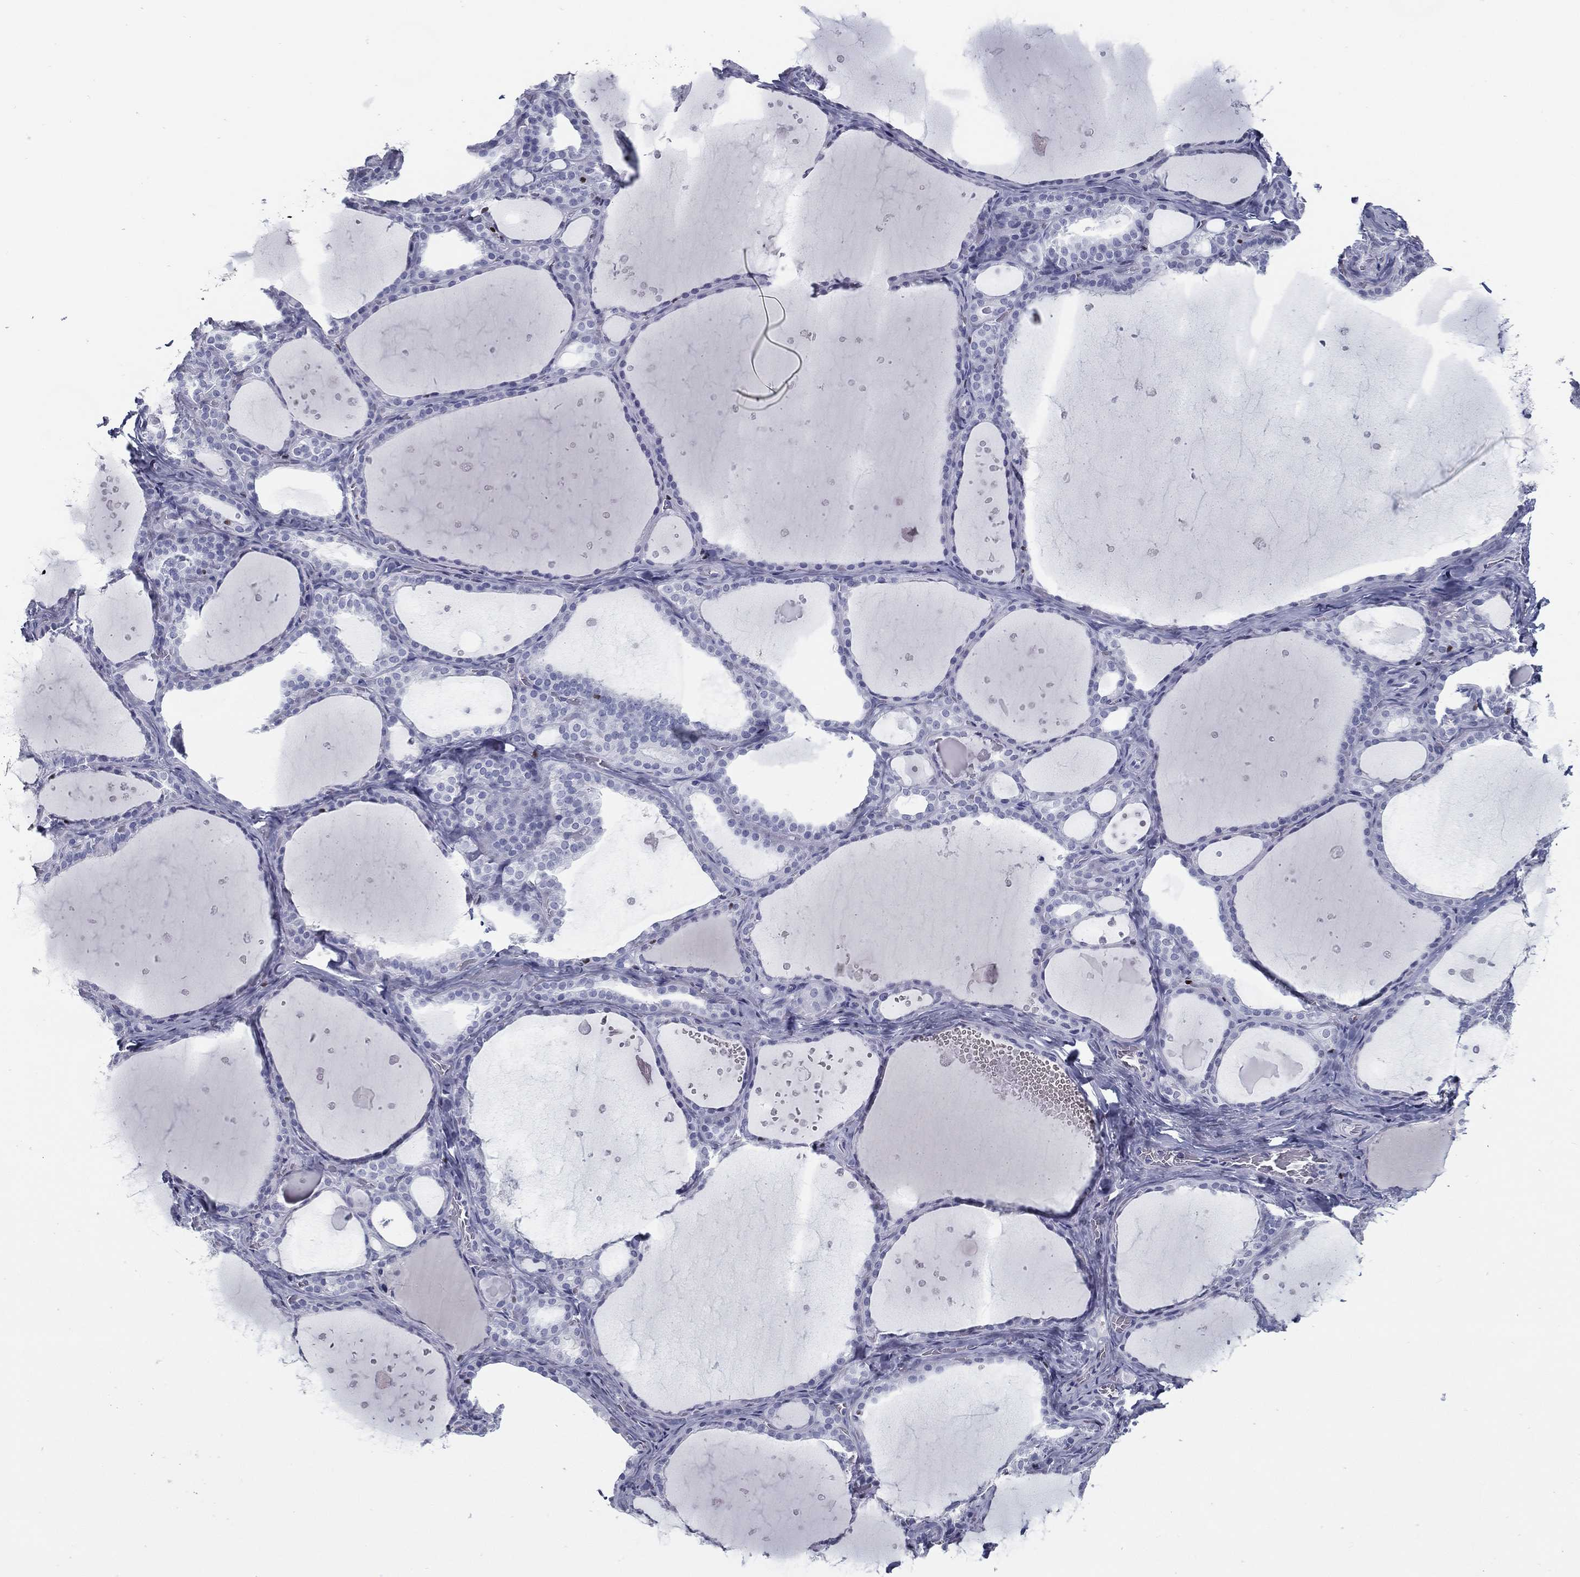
{"staining": {"intensity": "negative", "quantity": "none", "location": "none"}, "tissue": "thyroid gland", "cell_type": "Glandular cells", "image_type": "normal", "snomed": [{"axis": "morphology", "description": "Normal tissue, NOS"}, {"axis": "topography", "description": "Thyroid gland"}], "caption": "DAB (3,3'-diaminobenzidine) immunohistochemical staining of benign human thyroid gland demonstrates no significant positivity in glandular cells.", "gene": "PYHIN1", "patient": {"sex": "male", "age": 63}}